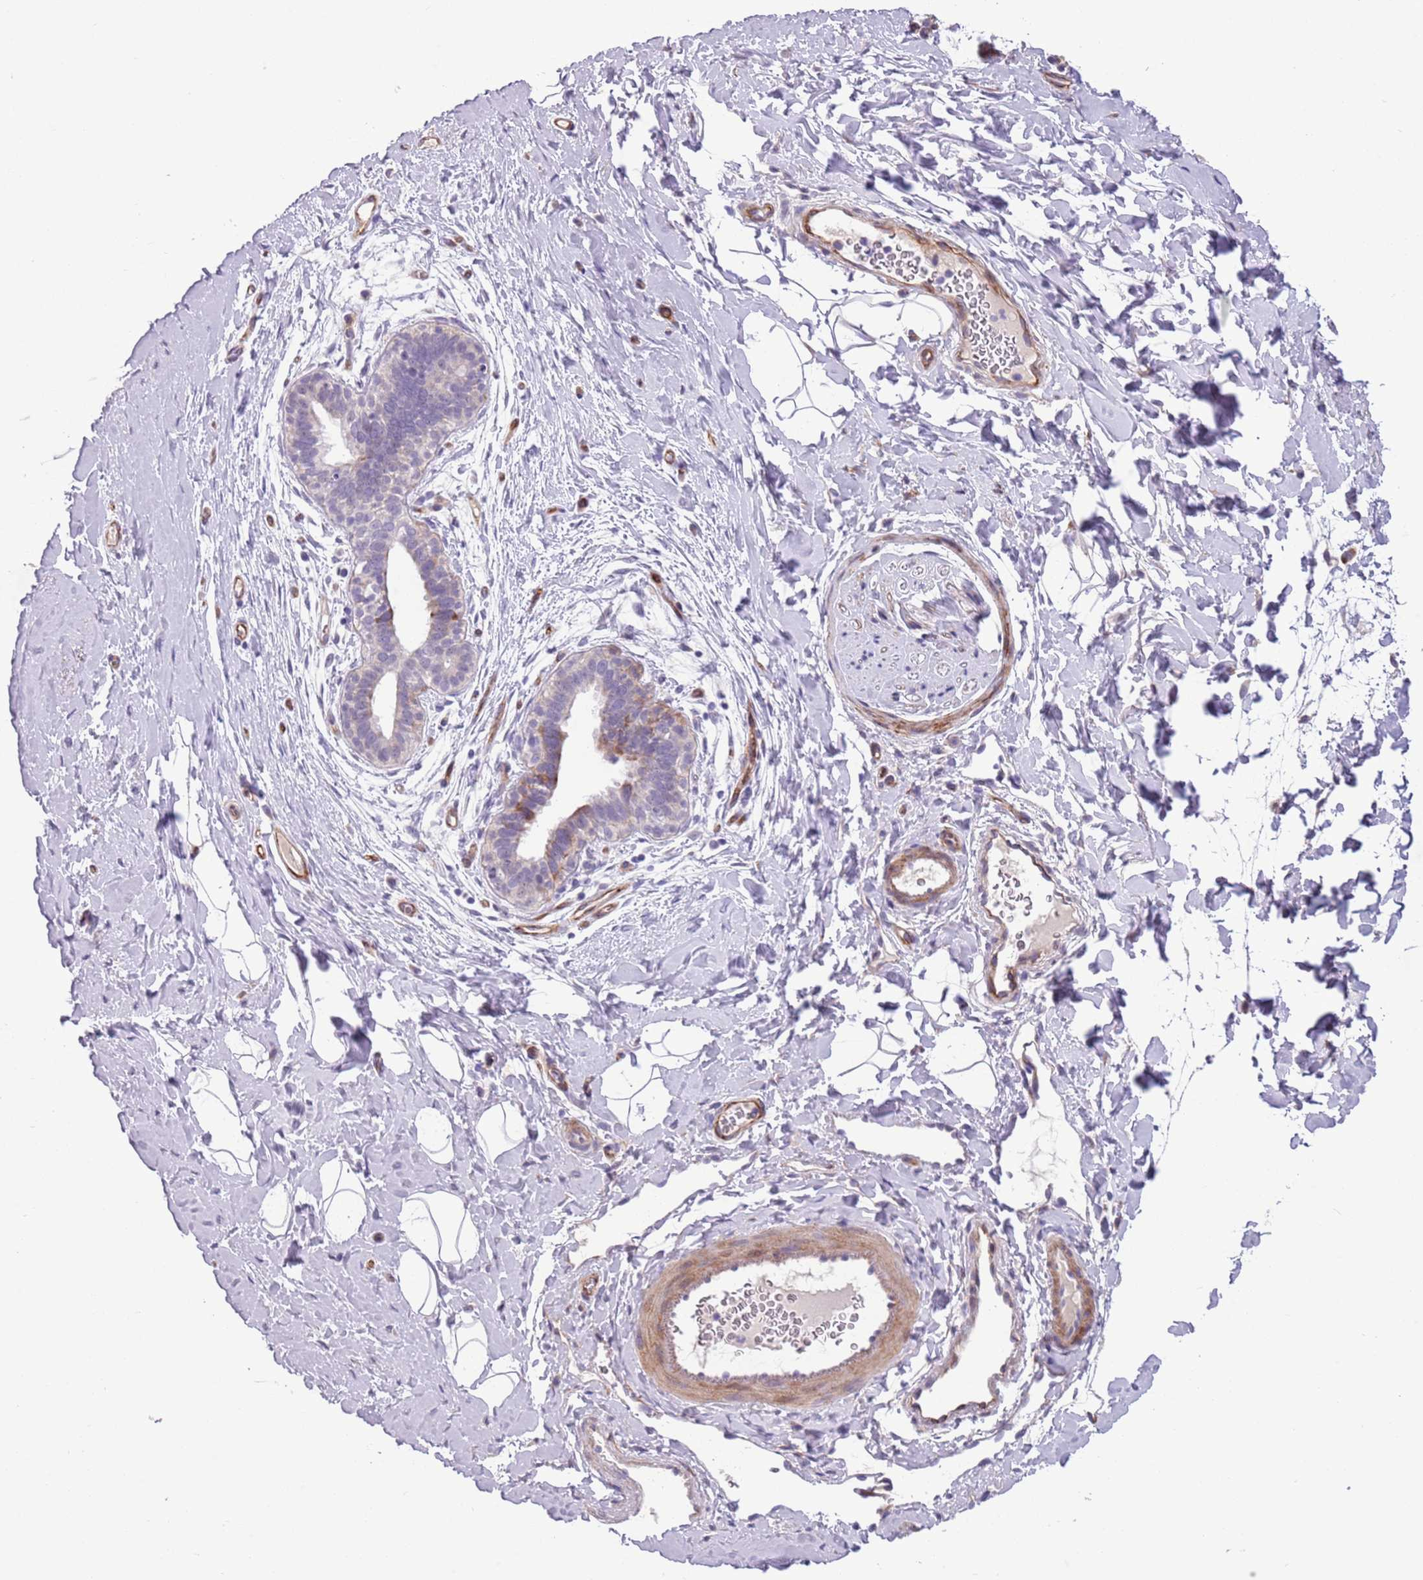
{"staining": {"intensity": "negative", "quantity": "none", "location": "none"}, "tissue": "adipose tissue", "cell_type": "Adipocytes", "image_type": "normal", "snomed": [{"axis": "morphology", "description": "Normal tissue, NOS"}, {"axis": "topography", "description": "Breast"}], "caption": "The image displays no significant expression in adipocytes of adipose tissue. (DAB (3,3'-diaminobenzidine) IHC, high magnification).", "gene": "MRPL32", "patient": {"sex": "female", "age": 26}}